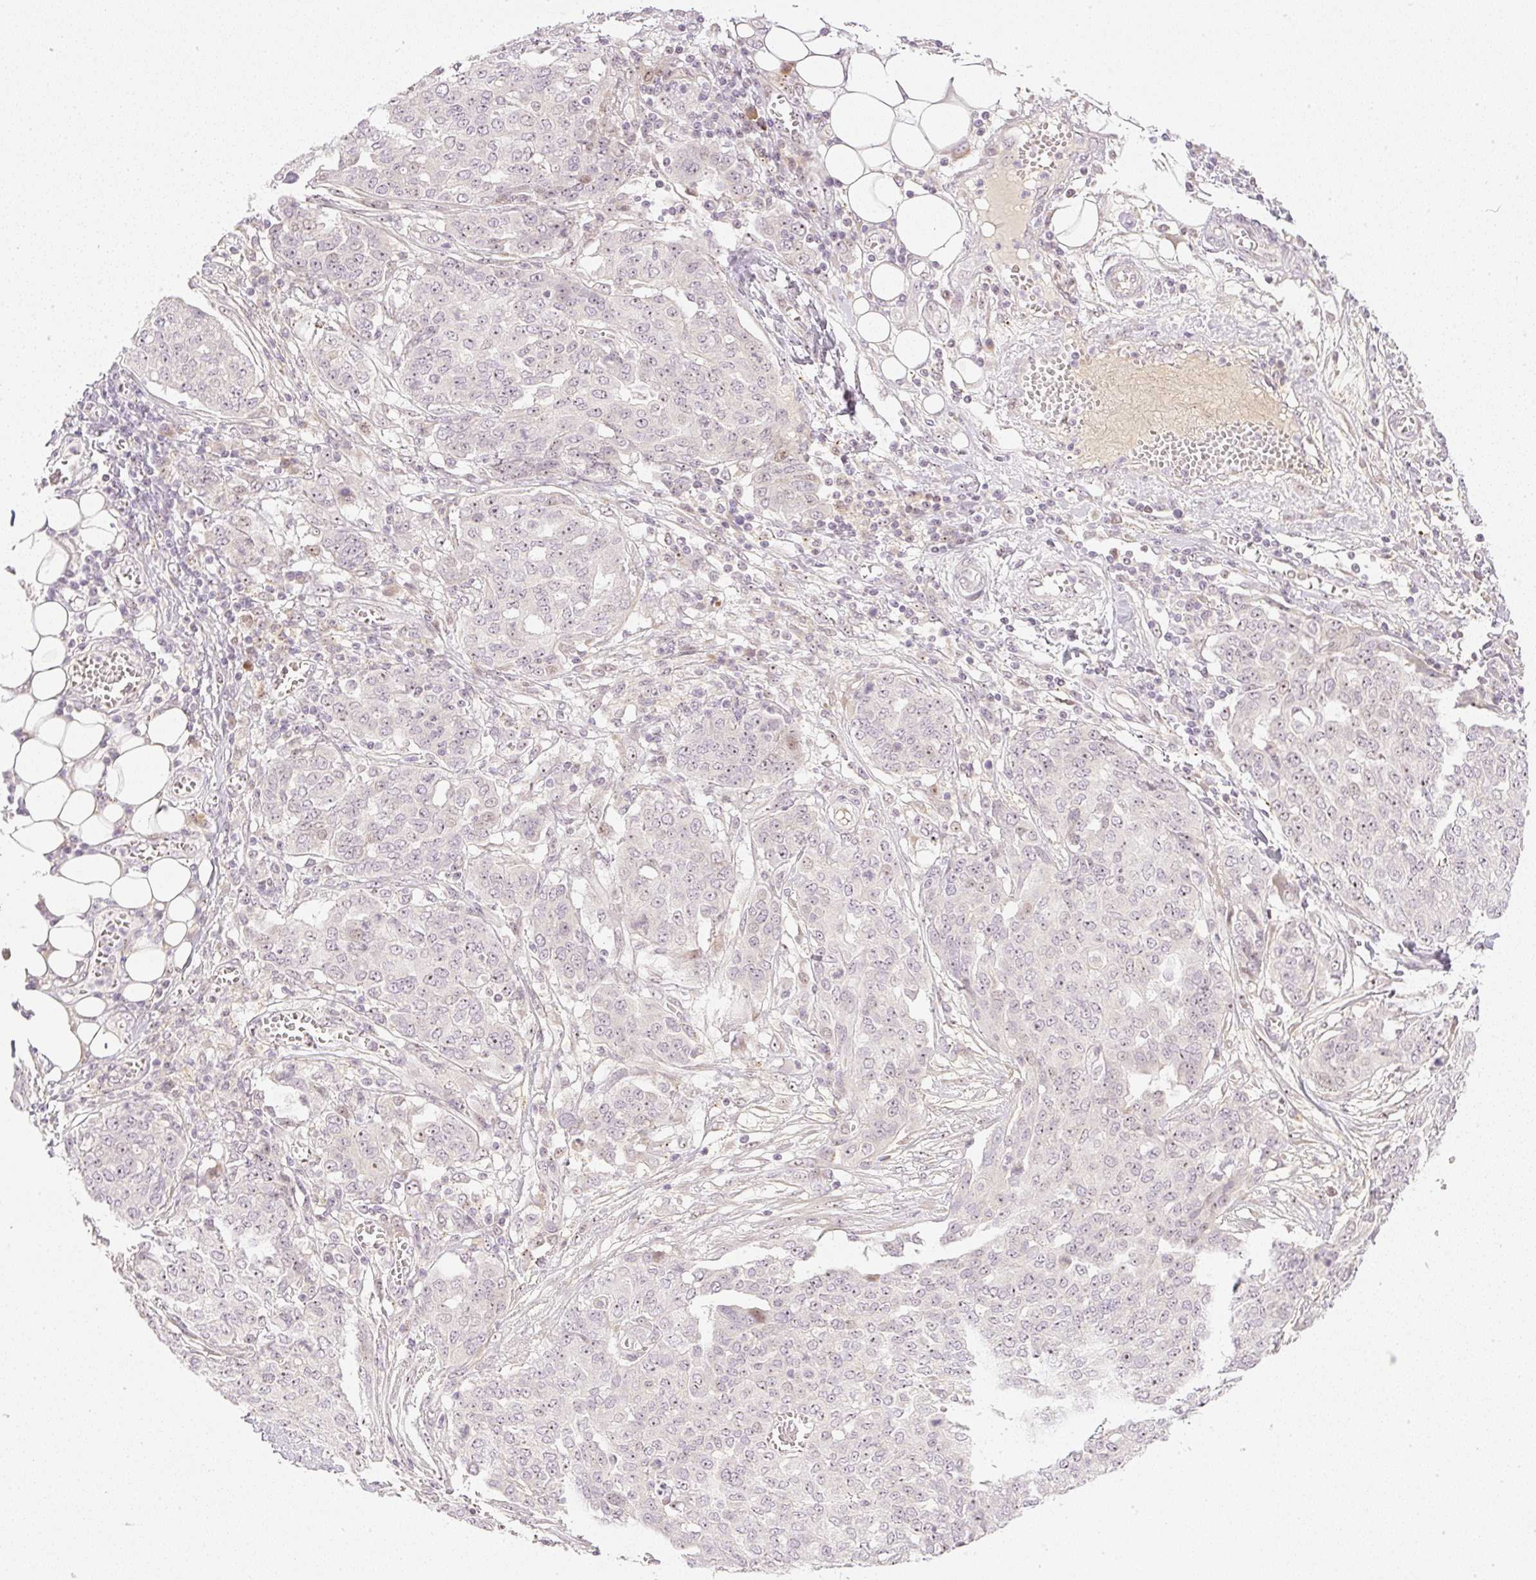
{"staining": {"intensity": "weak", "quantity": "25%-75%", "location": "nuclear"}, "tissue": "ovarian cancer", "cell_type": "Tumor cells", "image_type": "cancer", "snomed": [{"axis": "morphology", "description": "Cystadenocarcinoma, serous, NOS"}, {"axis": "topography", "description": "Soft tissue"}, {"axis": "topography", "description": "Ovary"}], "caption": "The photomicrograph demonstrates a brown stain indicating the presence of a protein in the nuclear of tumor cells in ovarian cancer (serous cystadenocarcinoma).", "gene": "AAR2", "patient": {"sex": "female", "age": 57}}